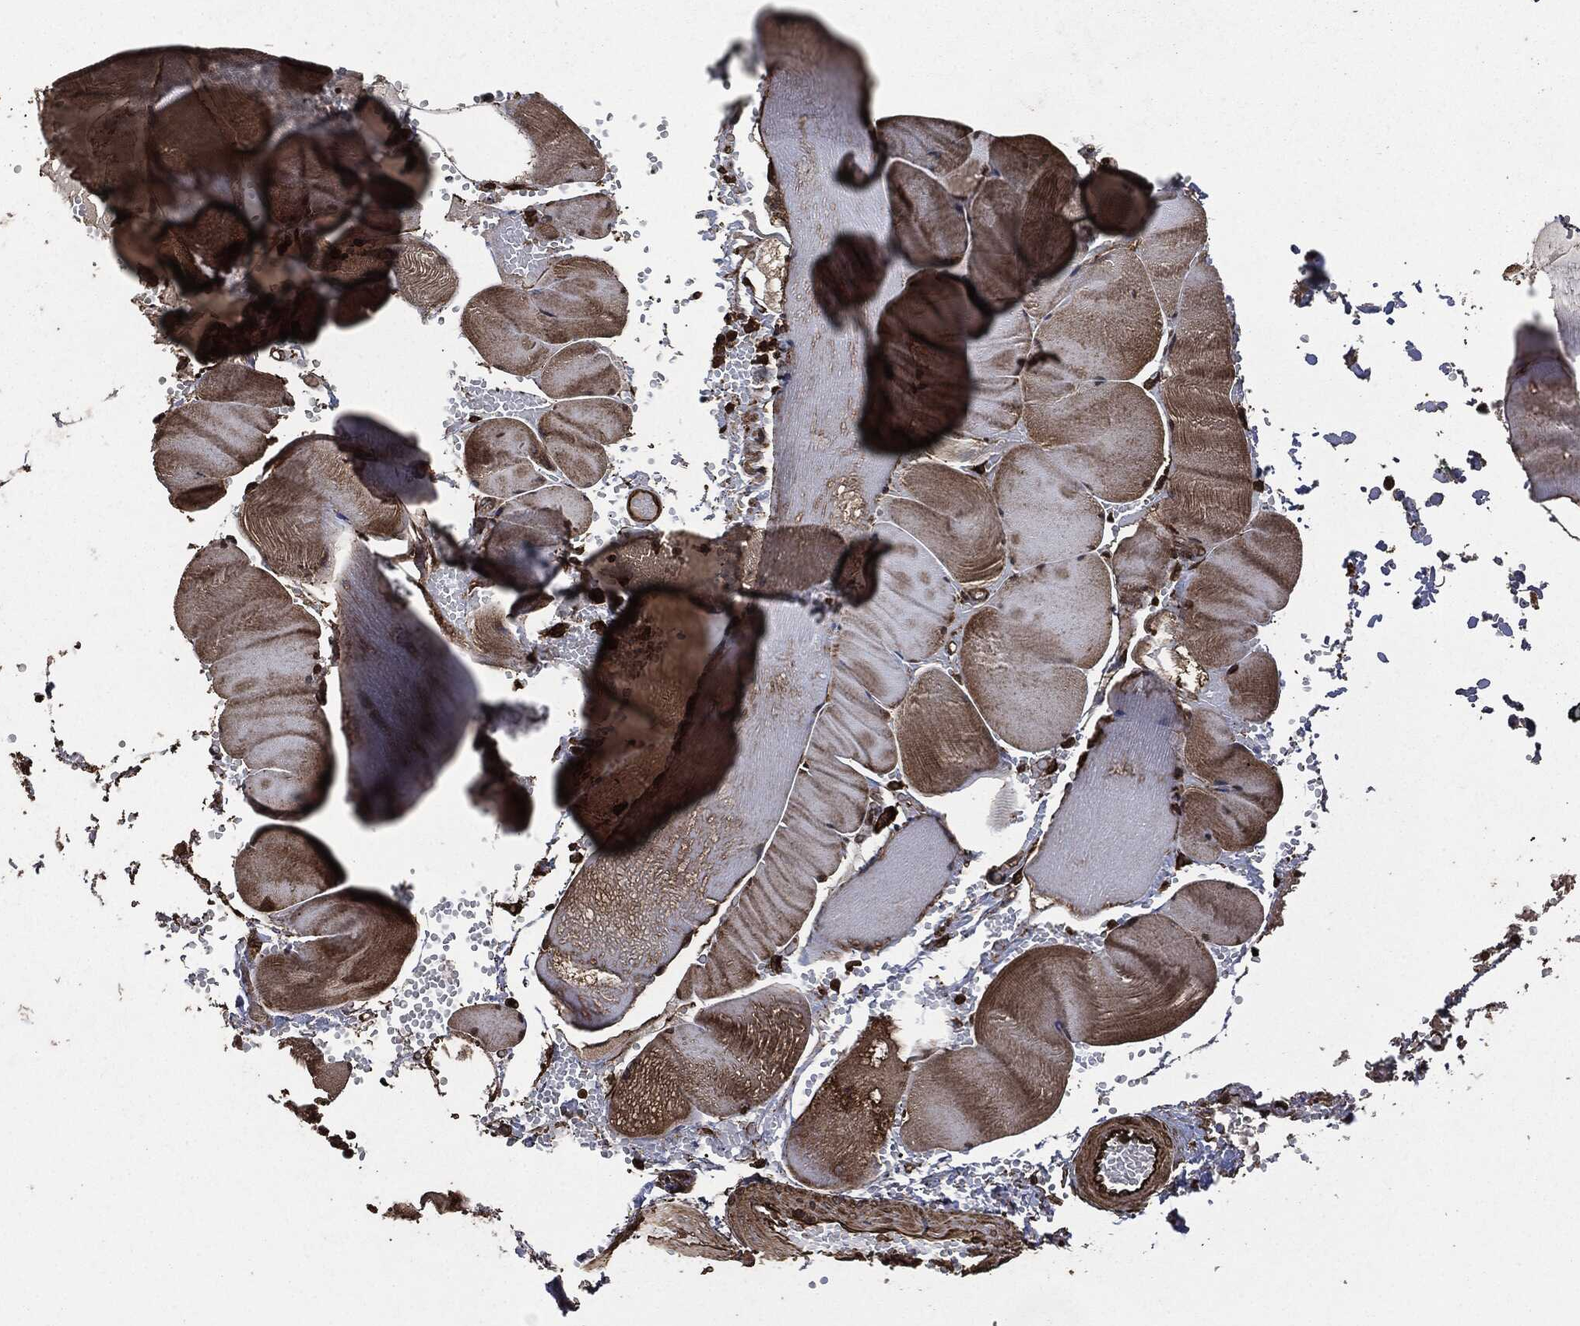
{"staining": {"intensity": "strong", "quantity": "25%-75%", "location": "cytoplasmic/membranous,nuclear"}, "tissue": "skeletal muscle", "cell_type": "Myocytes", "image_type": "normal", "snomed": [{"axis": "morphology", "description": "Normal tissue, NOS"}, {"axis": "topography", "description": "Skeletal muscle"}], "caption": "Brown immunohistochemical staining in normal human skeletal muscle demonstrates strong cytoplasmic/membranous,nuclear expression in approximately 25%-75% of myocytes. (brown staining indicates protein expression, while blue staining denotes nuclei).", "gene": "HRAS", "patient": {"sex": "male", "age": 56}}